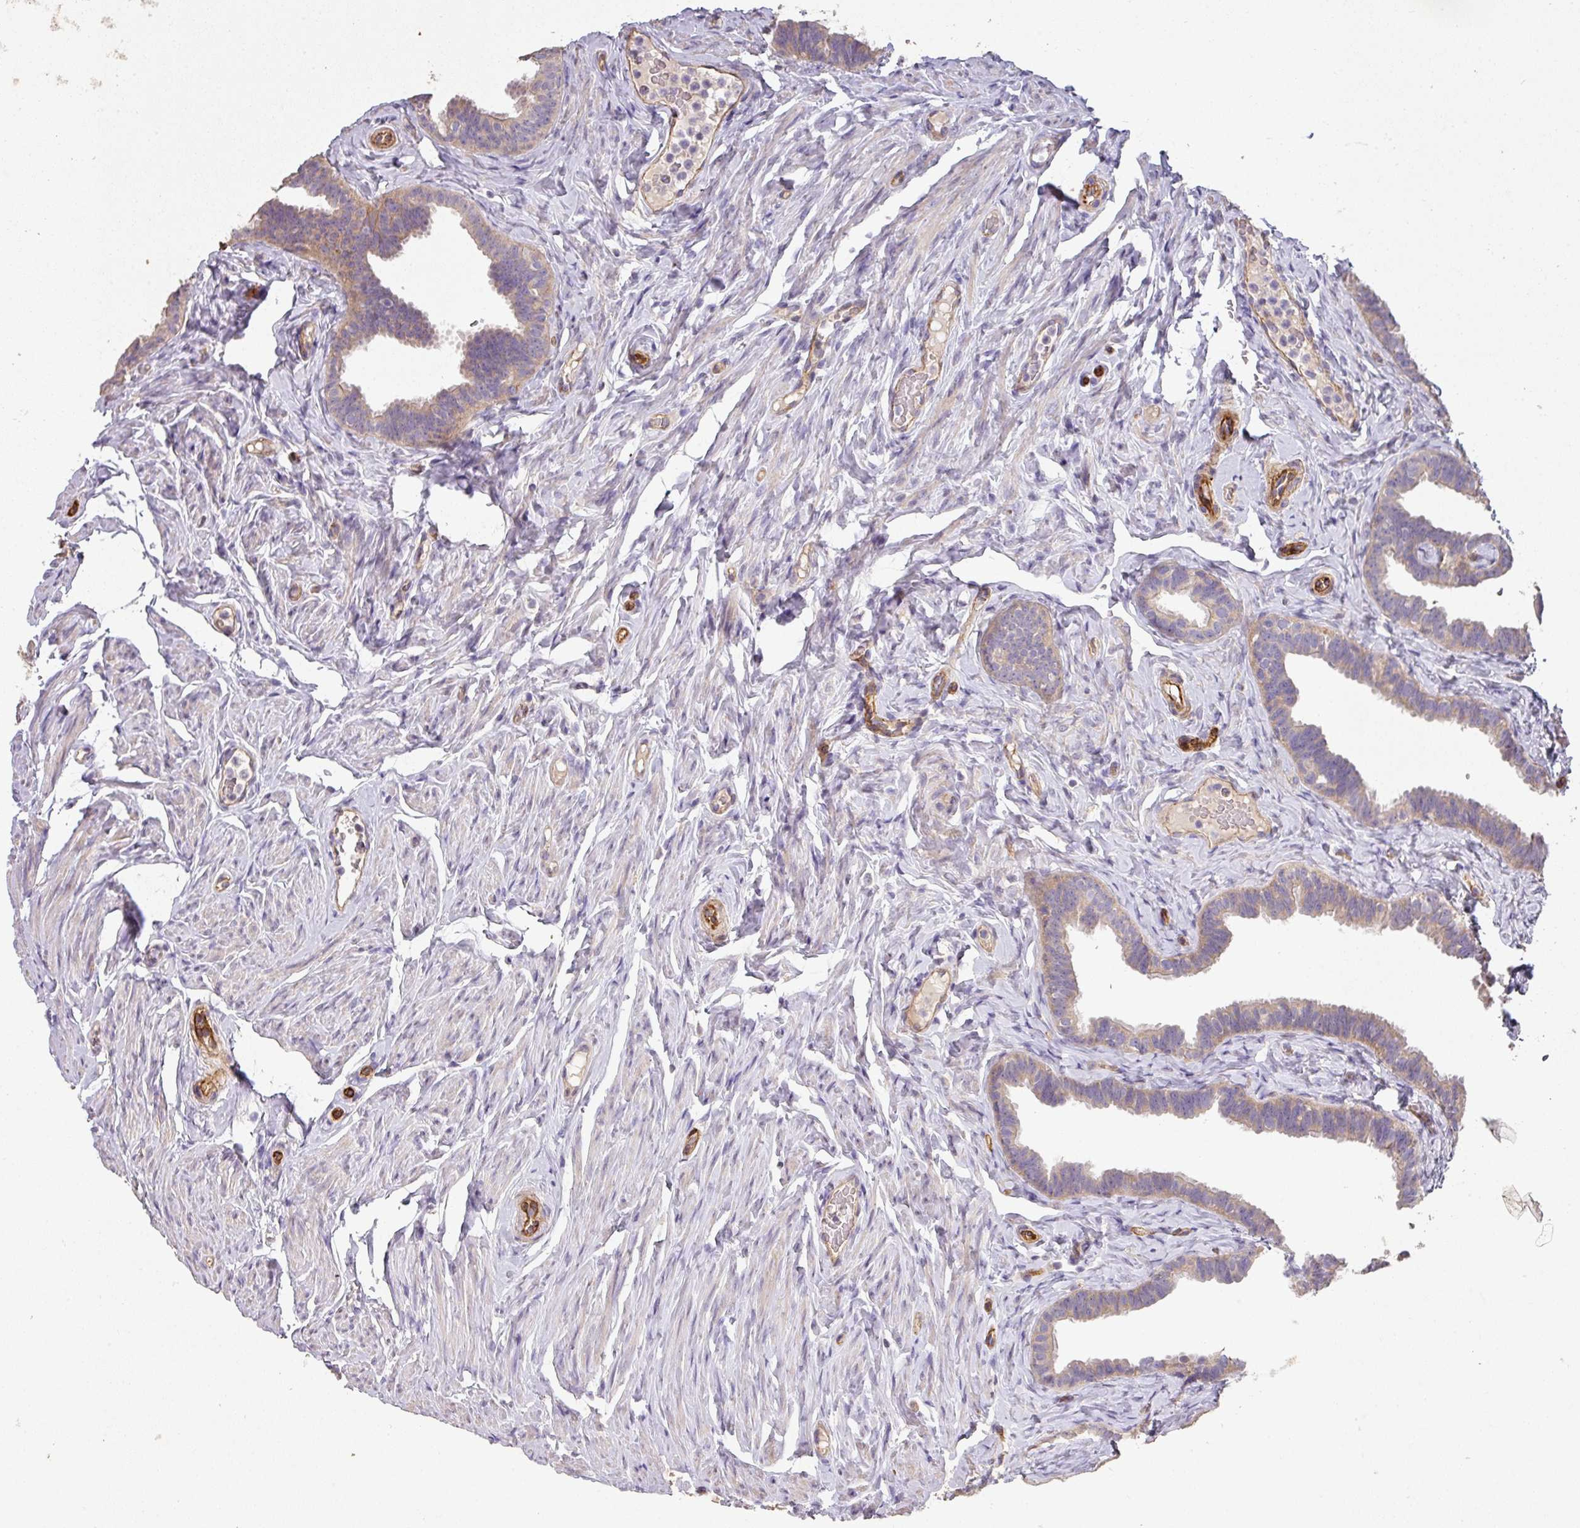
{"staining": {"intensity": "weak", "quantity": "25%-75%", "location": "cytoplasmic/membranous"}, "tissue": "fallopian tube", "cell_type": "Glandular cells", "image_type": "normal", "snomed": [{"axis": "morphology", "description": "Normal tissue, NOS"}, {"axis": "topography", "description": "Fallopian tube"}], "caption": "Glandular cells reveal low levels of weak cytoplasmic/membranous expression in approximately 25%-75% of cells in normal fallopian tube. (DAB = brown stain, brightfield microscopy at high magnification).", "gene": "PCDH1", "patient": {"sex": "female", "age": 65}}